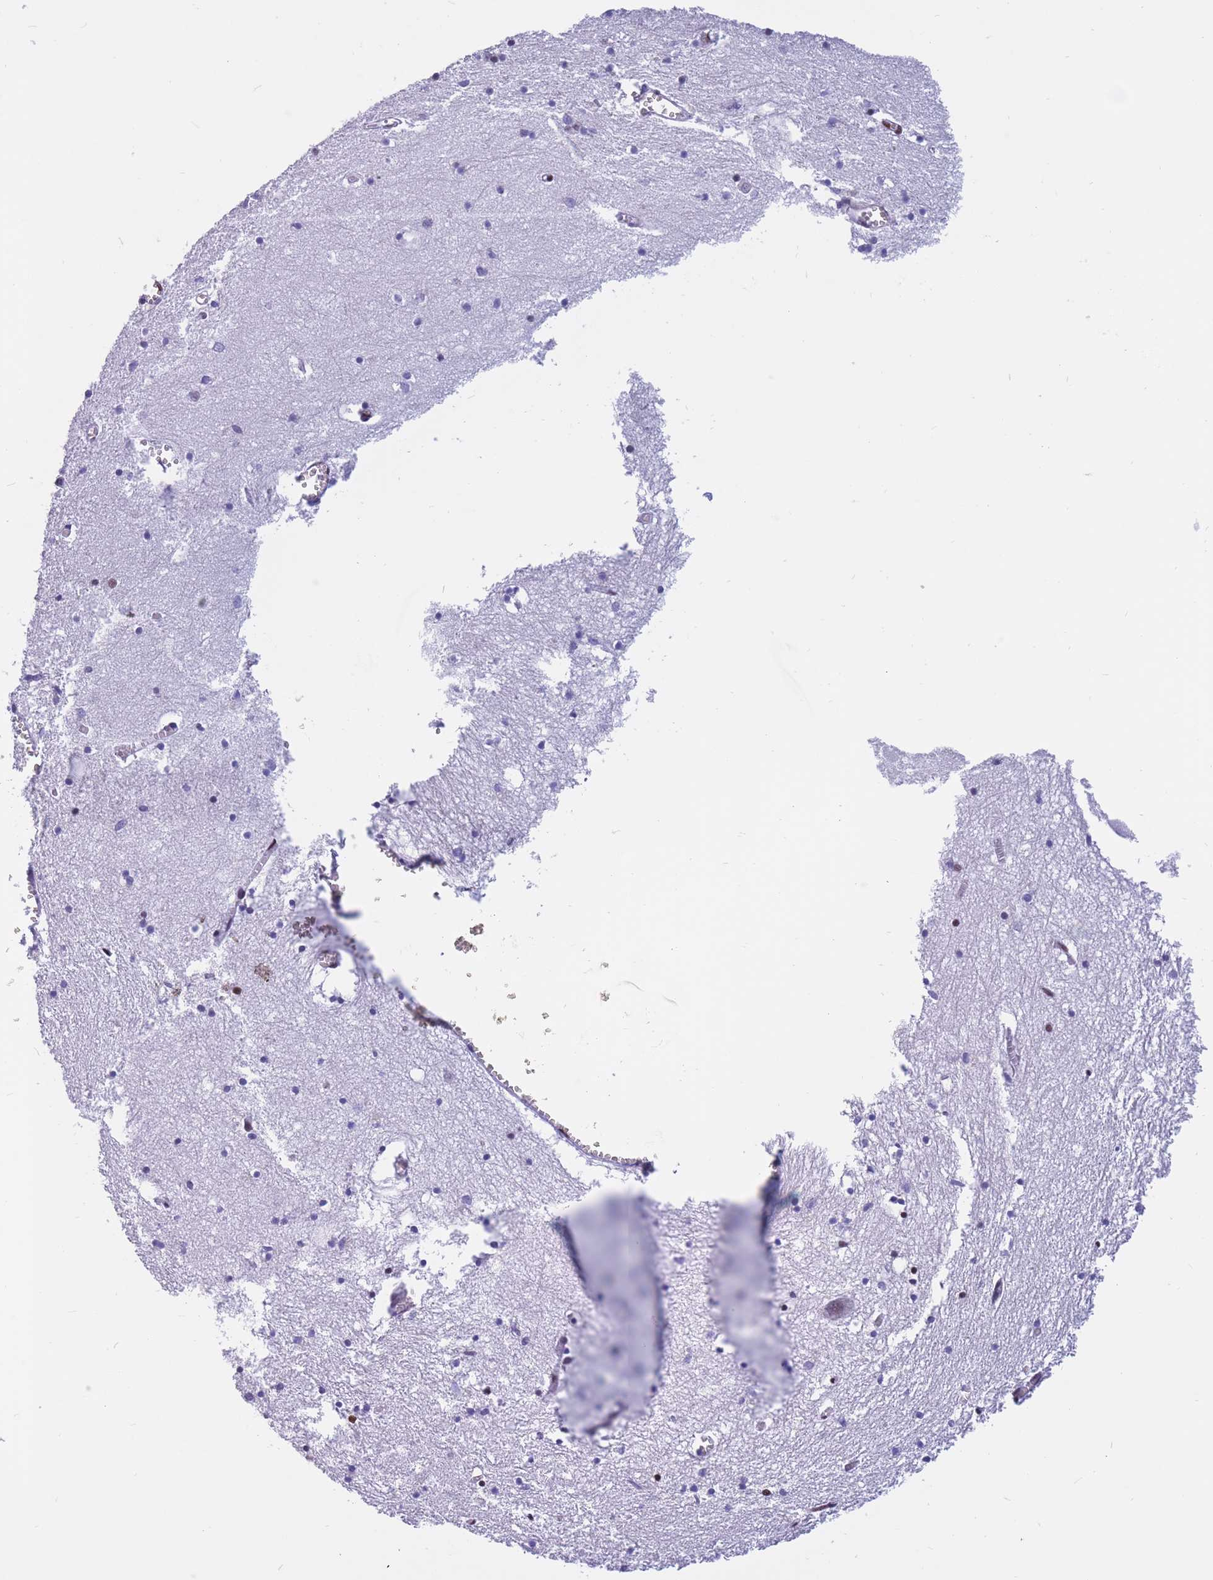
{"staining": {"intensity": "strong", "quantity": "<25%", "location": "nuclear"}, "tissue": "hippocampus", "cell_type": "Glial cells", "image_type": "normal", "snomed": [{"axis": "morphology", "description": "Normal tissue, NOS"}, {"axis": "topography", "description": "Hippocampus"}], "caption": "Immunohistochemical staining of benign hippocampus reveals medium levels of strong nuclear staining in approximately <25% of glial cells. Nuclei are stained in blue.", "gene": "NASP", "patient": {"sex": "male", "age": 70}}